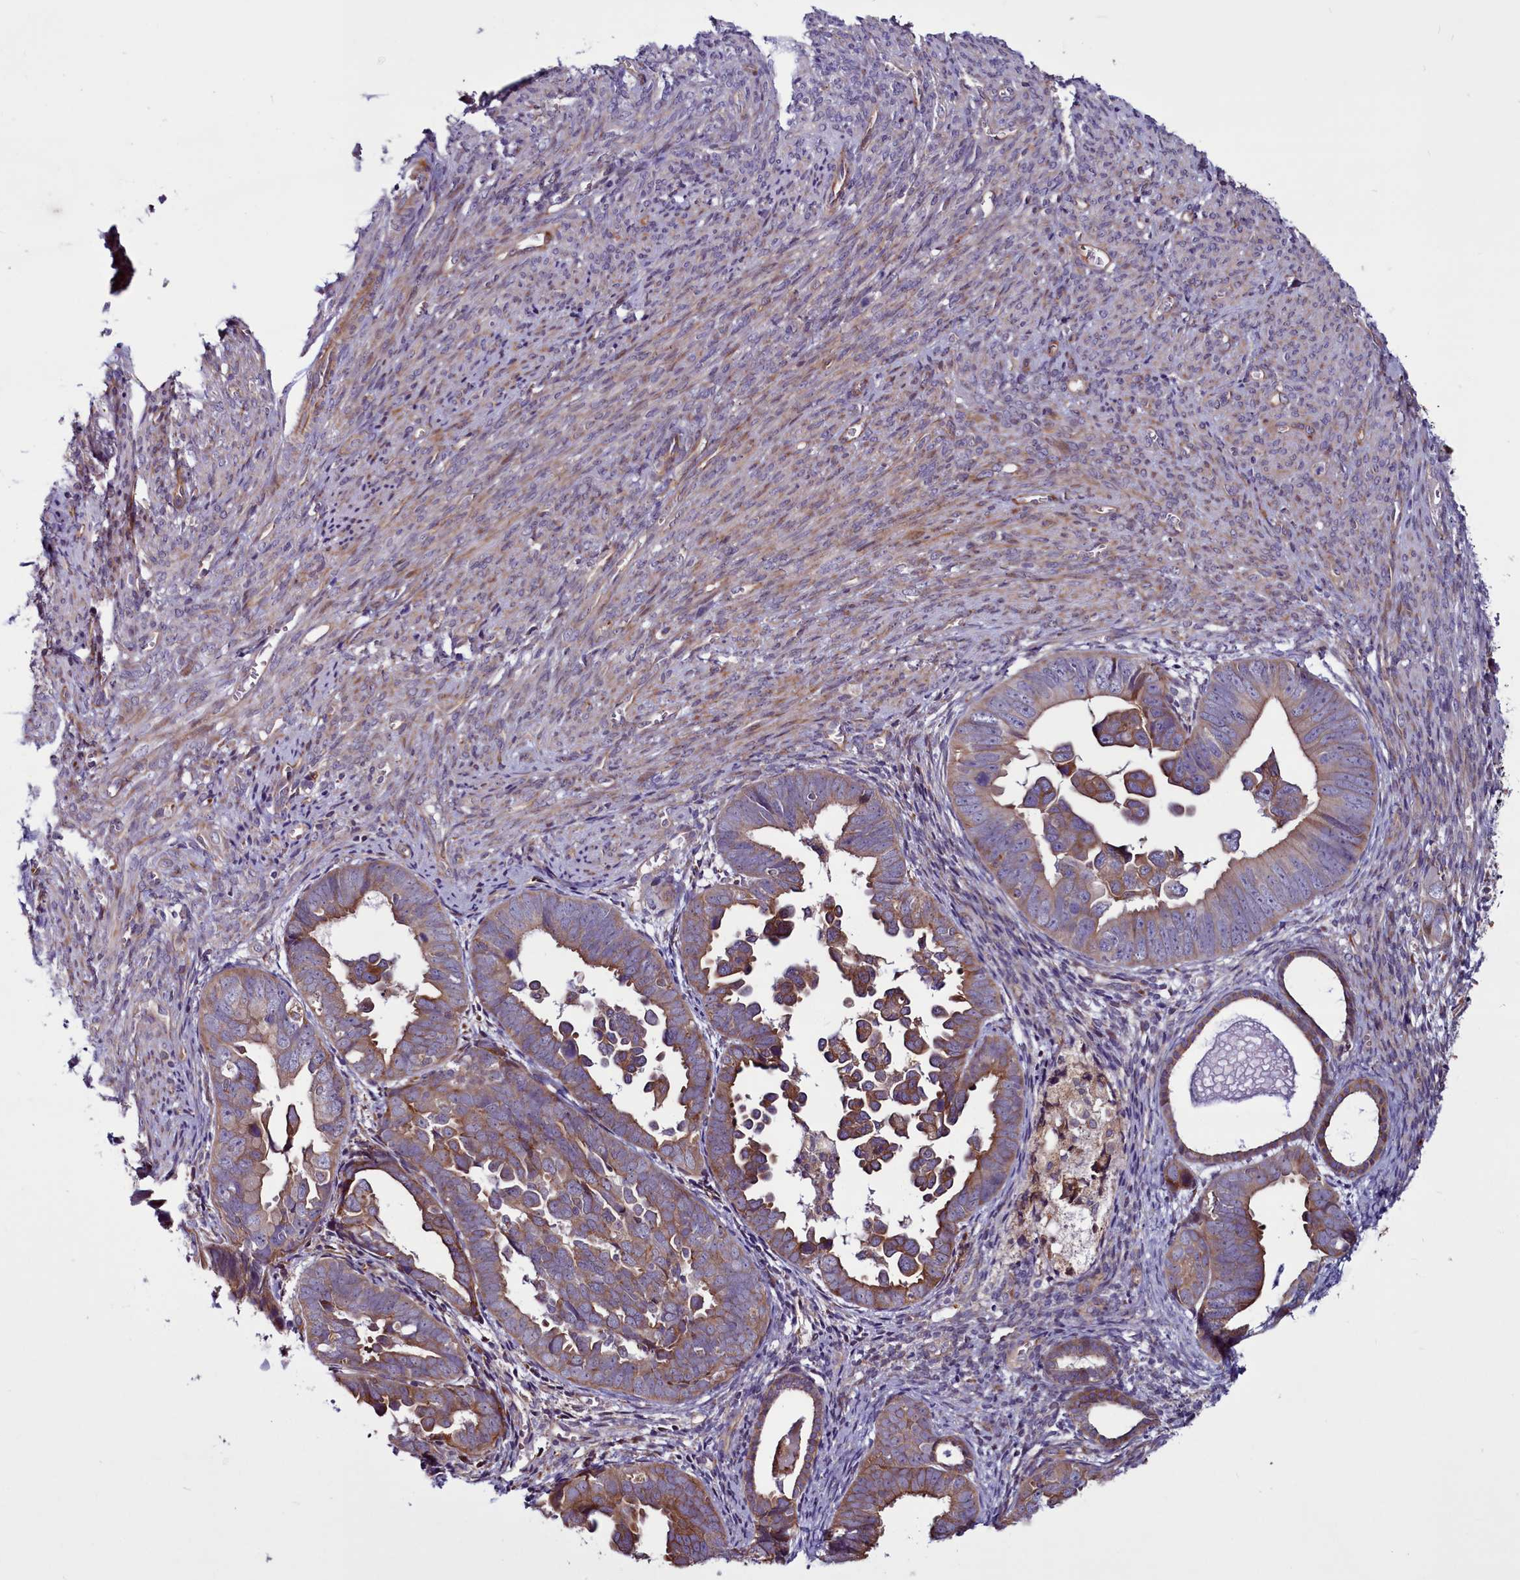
{"staining": {"intensity": "moderate", "quantity": ">75%", "location": "cytoplasmic/membranous"}, "tissue": "endometrial cancer", "cell_type": "Tumor cells", "image_type": "cancer", "snomed": [{"axis": "morphology", "description": "Adenocarcinoma, NOS"}, {"axis": "topography", "description": "Endometrium"}], "caption": "Protein expression by immunohistochemistry (IHC) demonstrates moderate cytoplasmic/membranous positivity in about >75% of tumor cells in endometrial cancer.", "gene": "MCRIP1", "patient": {"sex": "female", "age": 75}}